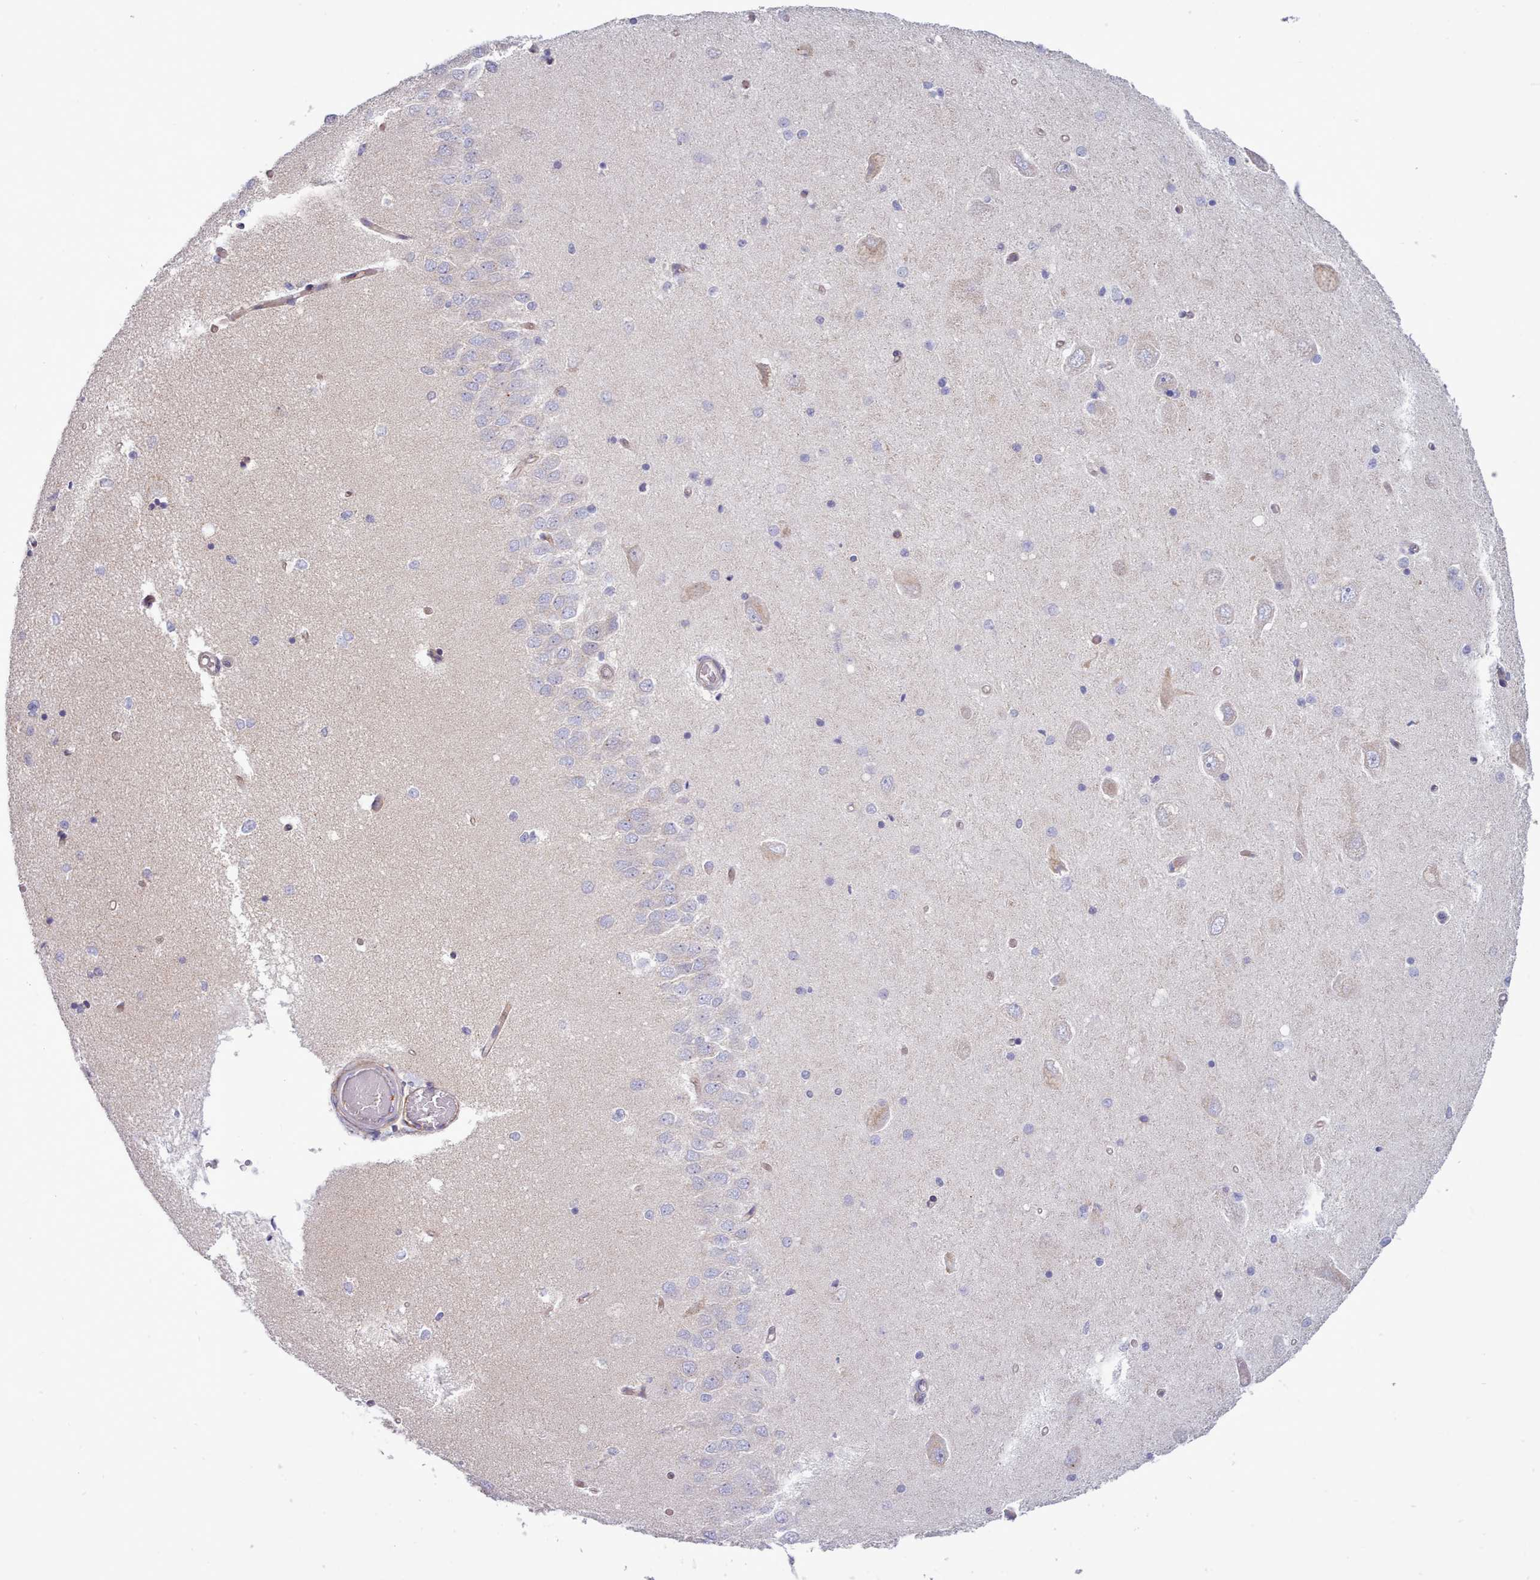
{"staining": {"intensity": "negative", "quantity": "none", "location": "none"}, "tissue": "hippocampus", "cell_type": "Glial cells", "image_type": "normal", "snomed": [{"axis": "morphology", "description": "Normal tissue, NOS"}, {"axis": "topography", "description": "Hippocampus"}], "caption": "IHC image of unremarkable hippocampus: hippocampus stained with DAB (3,3'-diaminobenzidine) shows no significant protein positivity in glial cells.", "gene": "MRPL21", "patient": {"sex": "male", "age": 45}}